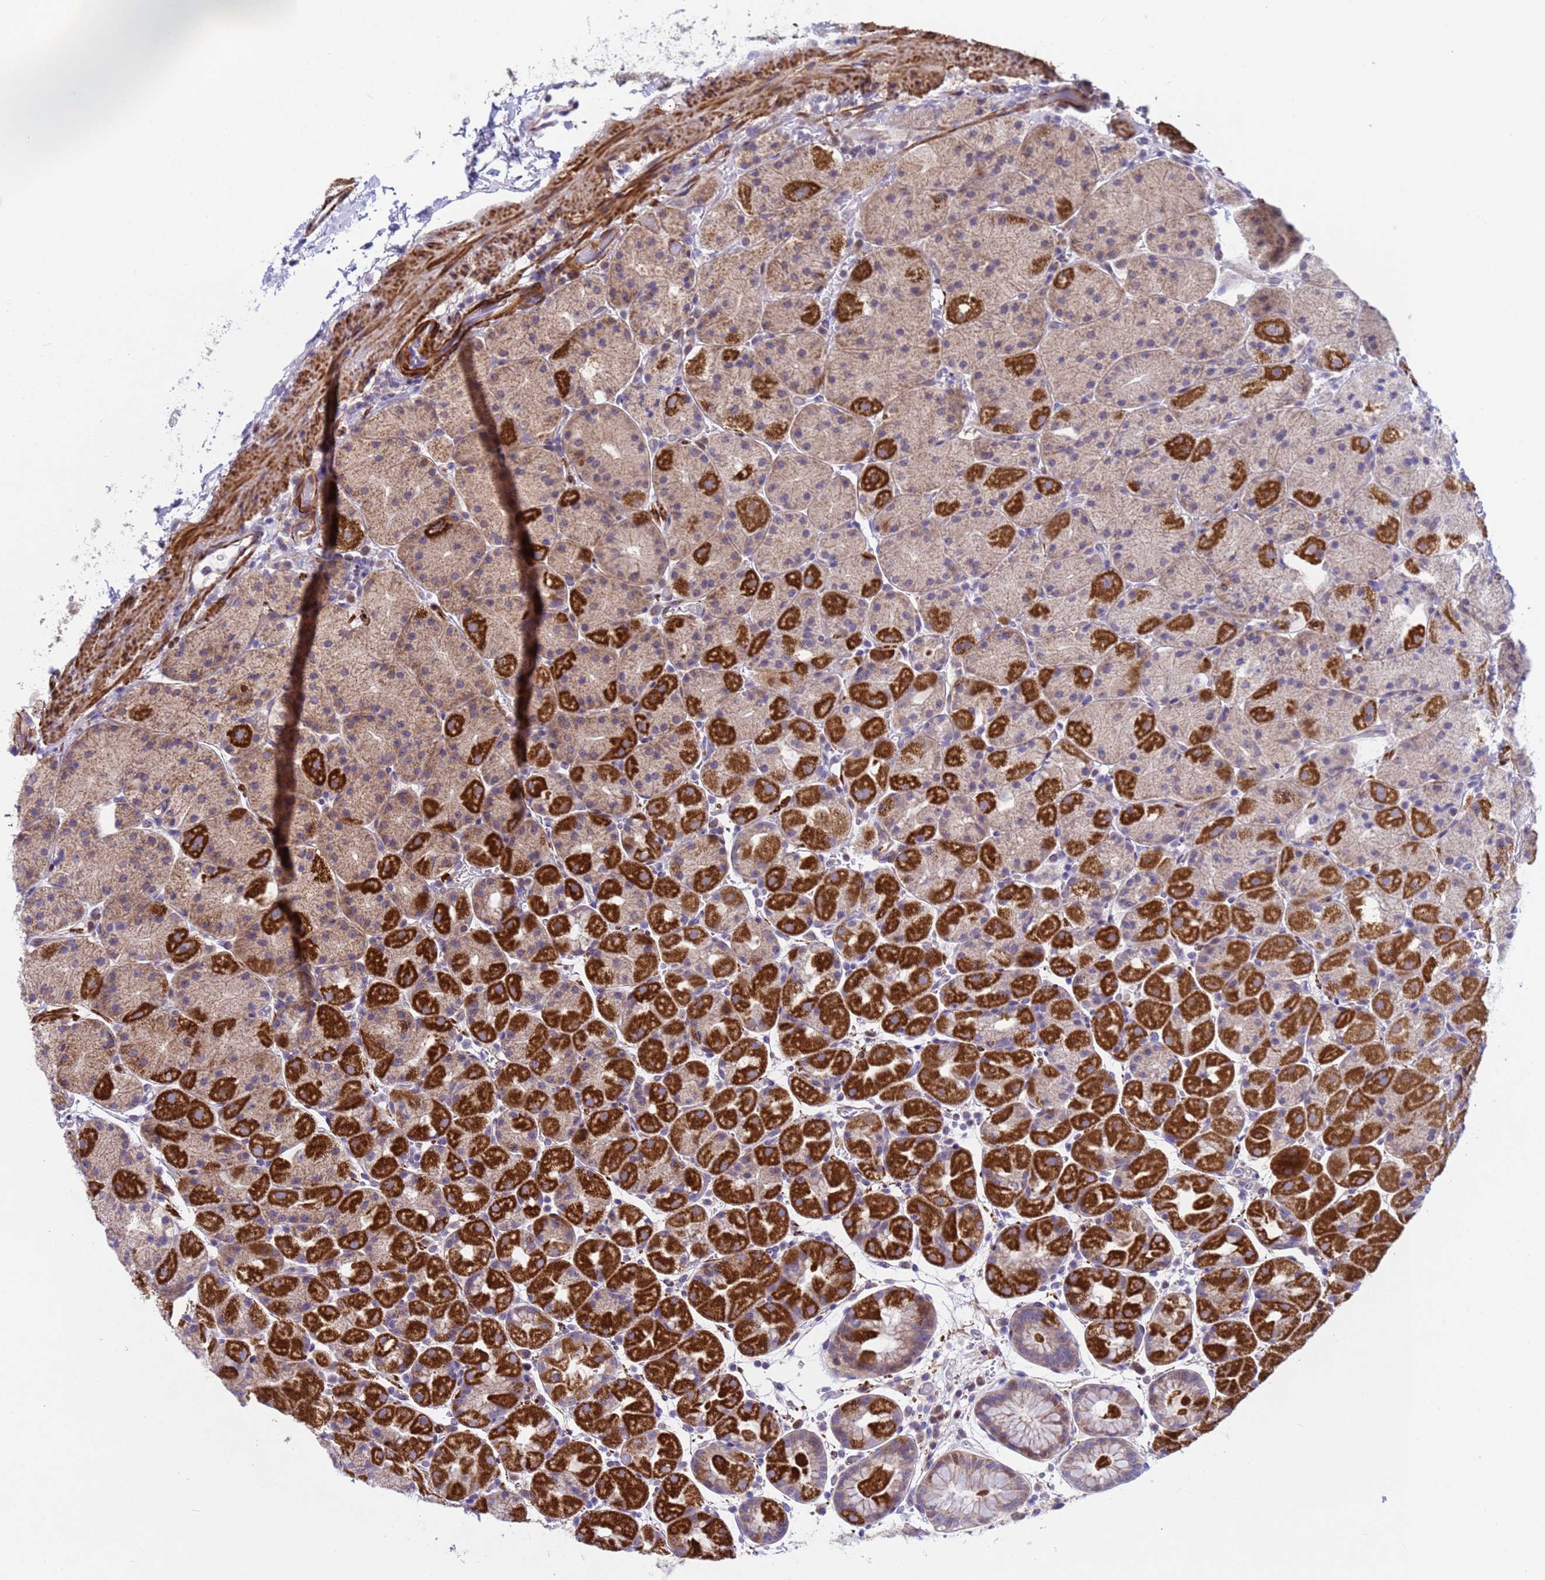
{"staining": {"intensity": "strong", "quantity": "25%-75%", "location": "cytoplasmic/membranous"}, "tissue": "stomach", "cell_type": "Glandular cells", "image_type": "normal", "snomed": [{"axis": "morphology", "description": "Normal tissue, NOS"}, {"axis": "topography", "description": "Stomach, upper"}, {"axis": "topography", "description": "Stomach, lower"}], "caption": "Immunohistochemical staining of benign human stomach displays strong cytoplasmic/membranous protein positivity in approximately 25%-75% of glandular cells. (DAB (3,3'-diaminobenzidine) = brown stain, brightfield microscopy at high magnification).", "gene": "P2RX7", "patient": {"sex": "male", "age": 67}}